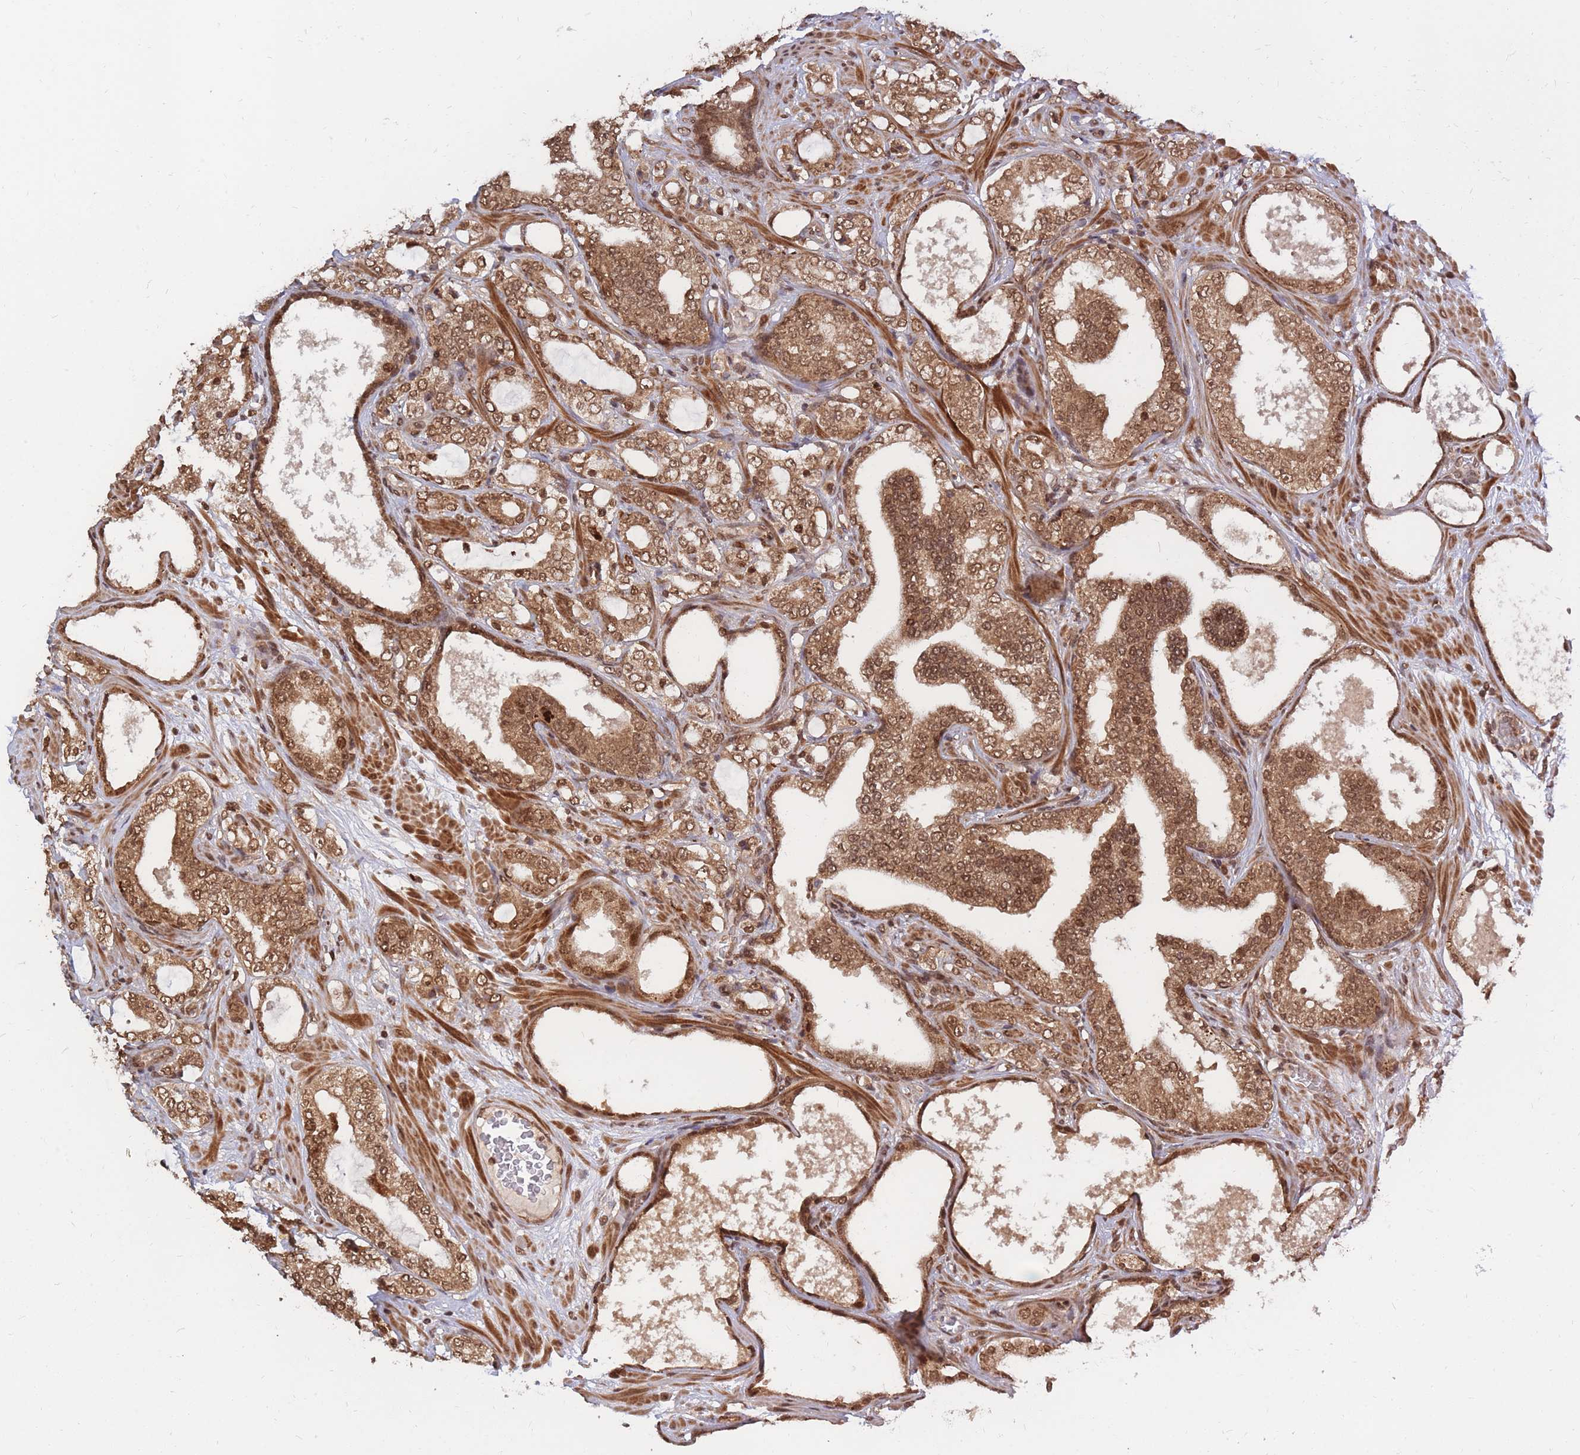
{"staining": {"intensity": "moderate", "quantity": ">75%", "location": "cytoplasmic/membranous,nuclear"}, "tissue": "prostate cancer", "cell_type": "Tumor cells", "image_type": "cancer", "snomed": [{"axis": "morphology", "description": "Adenocarcinoma, High grade"}, {"axis": "topography", "description": "Prostate"}], "caption": "A brown stain shows moderate cytoplasmic/membranous and nuclear positivity of a protein in human prostate cancer tumor cells.", "gene": "SRA1", "patient": {"sex": "male", "age": 64}}